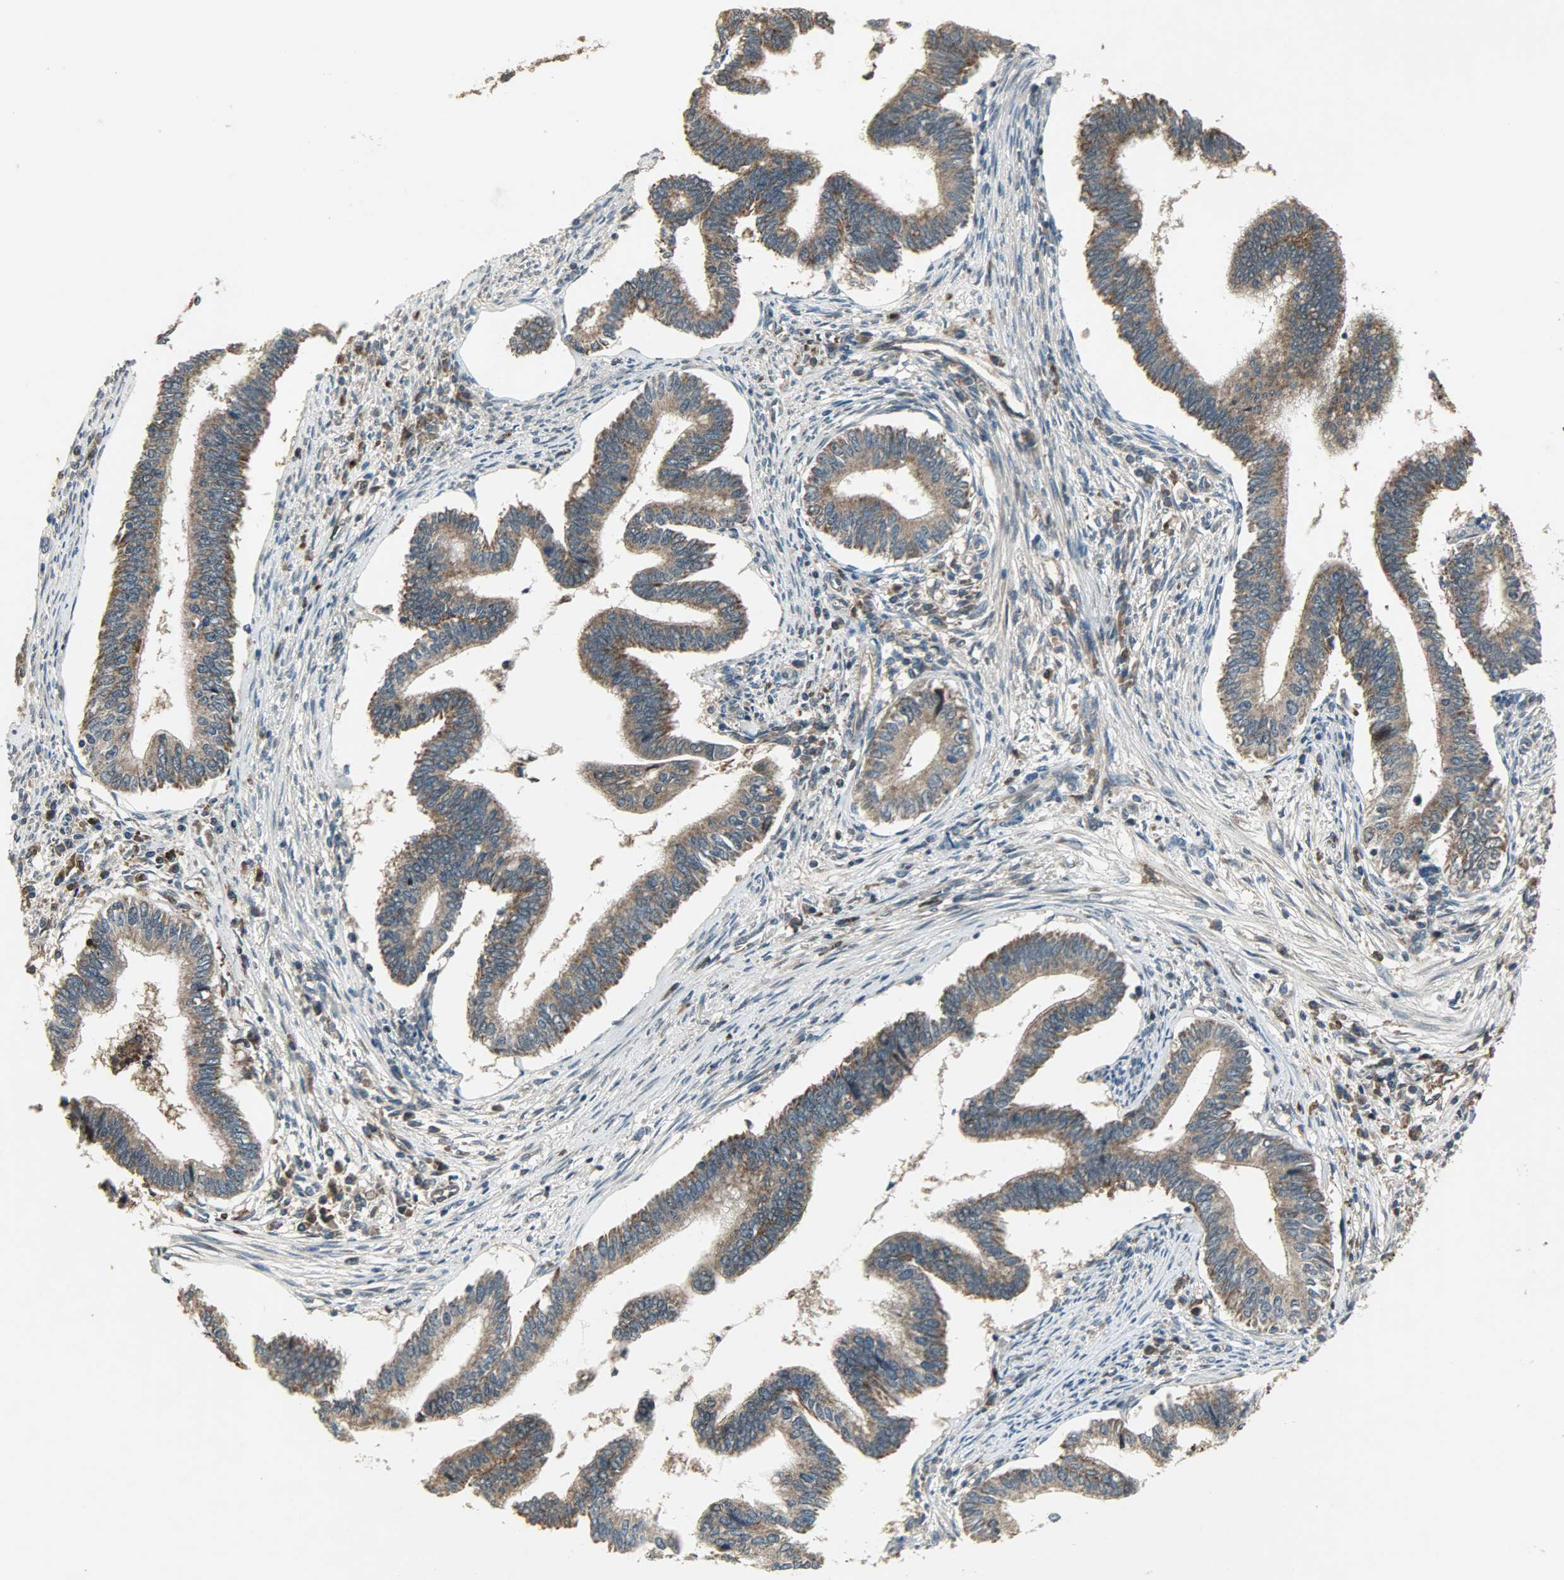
{"staining": {"intensity": "strong", "quantity": ">75%", "location": "cytoplasmic/membranous"}, "tissue": "cervical cancer", "cell_type": "Tumor cells", "image_type": "cancer", "snomed": [{"axis": "morphology", "description": "Adenocarcinoma, NOS"}, {"axis": "topography", "description": "Cervix"}], "caption": "Adenocarcinoma (cervical) stained for a protein (brown) reveals strong cytoplasmic/membranous positive positivity in about >75% of tumor cells.", "gene": "AMT", "patient": {"sex": "female", "age": 36}}